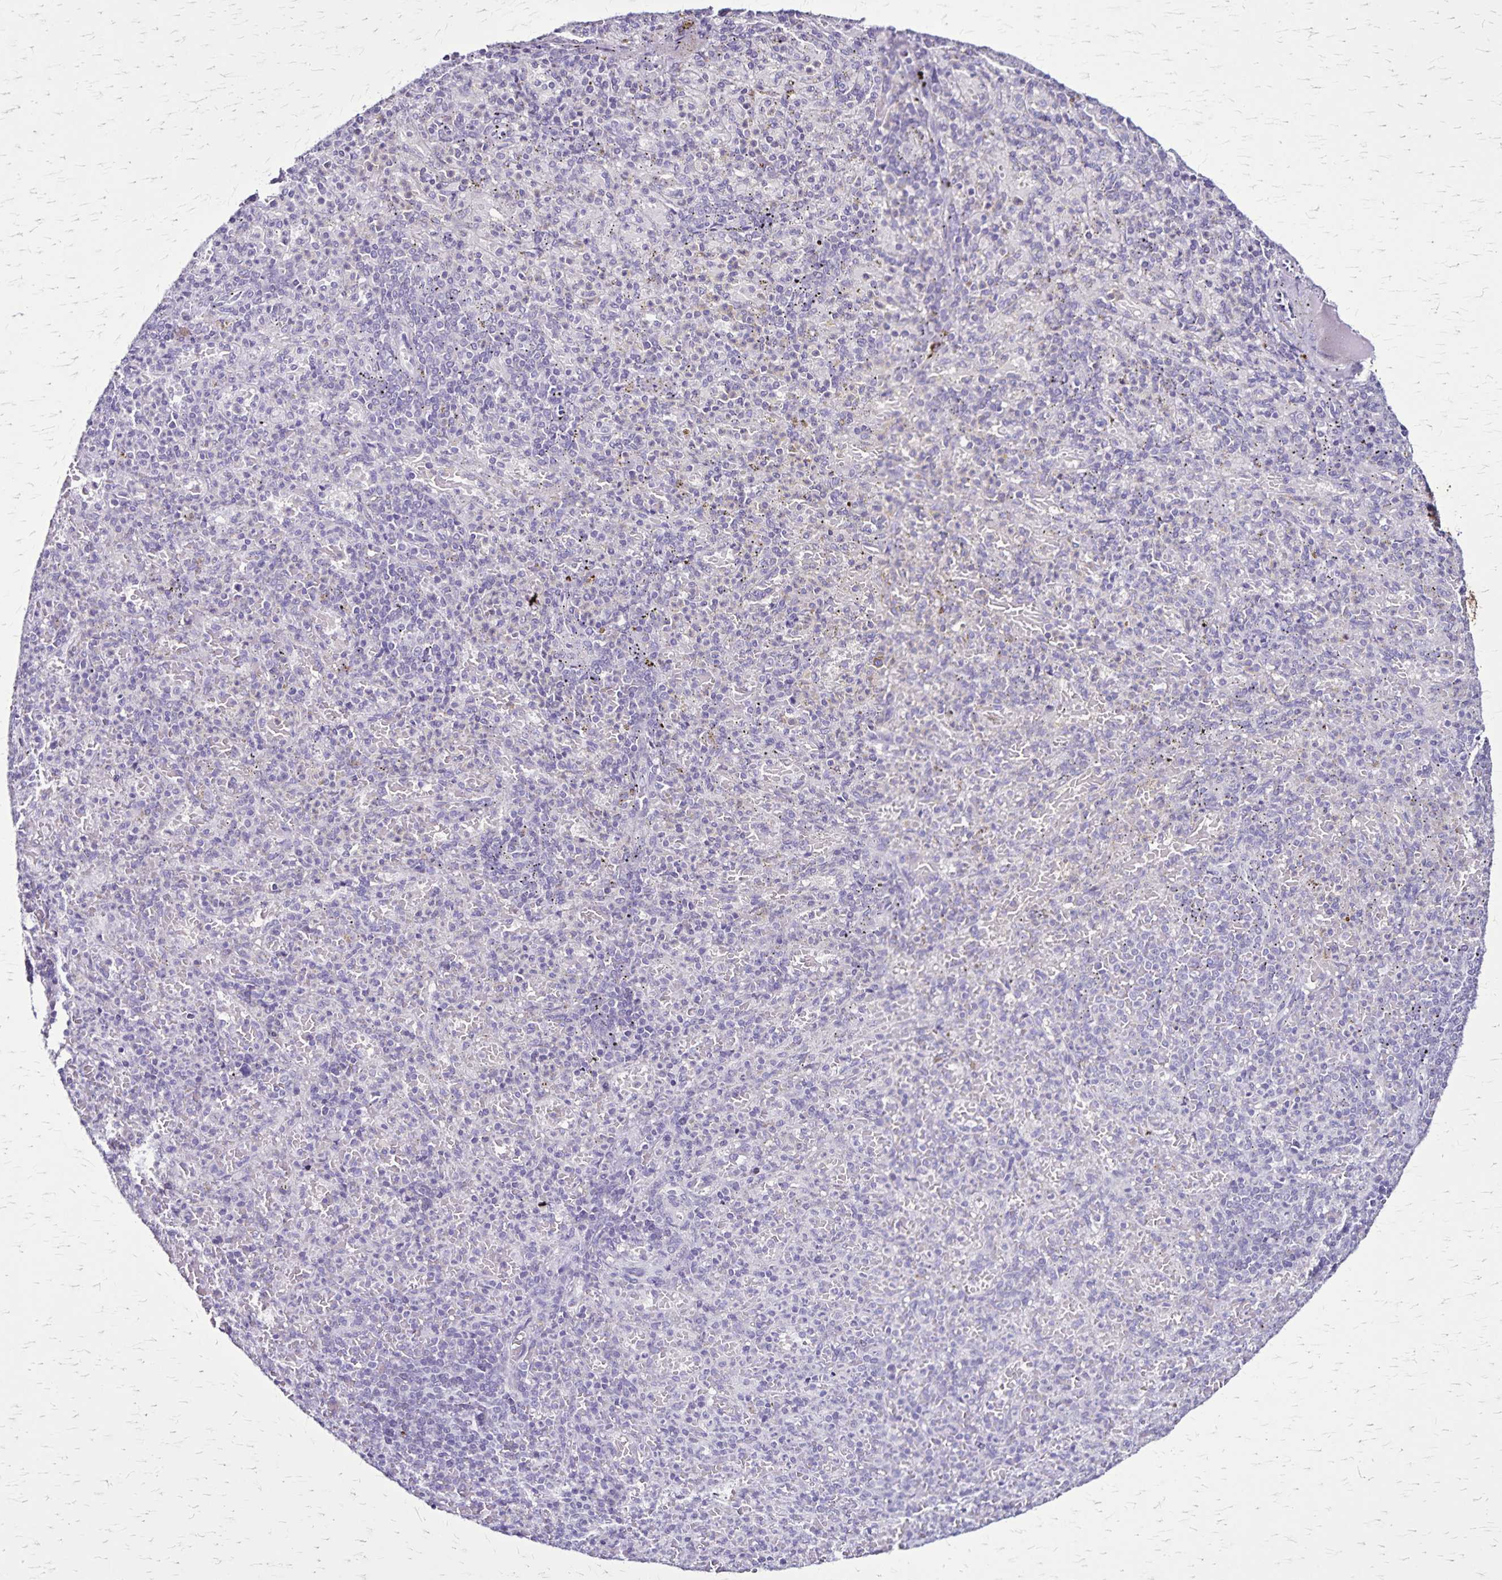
{"staining": {"intensity": "negative", "quantity": "none", "location": "none"}, "tissue": "spleen", "cell_type": "Cells in red pulp", "image_type": "normal", "snomed": [{"axis": "morphology", "description": "Normal tissue, NOS"}, {"axis": "topography", "description": "Spleen"}], "caption": "Immunohistochemistry of unremarkable spleen demonstrates no positivity in cells in red pulp.", "gene": "KRT2", "patient": {"sex": "female", "age": 74}}